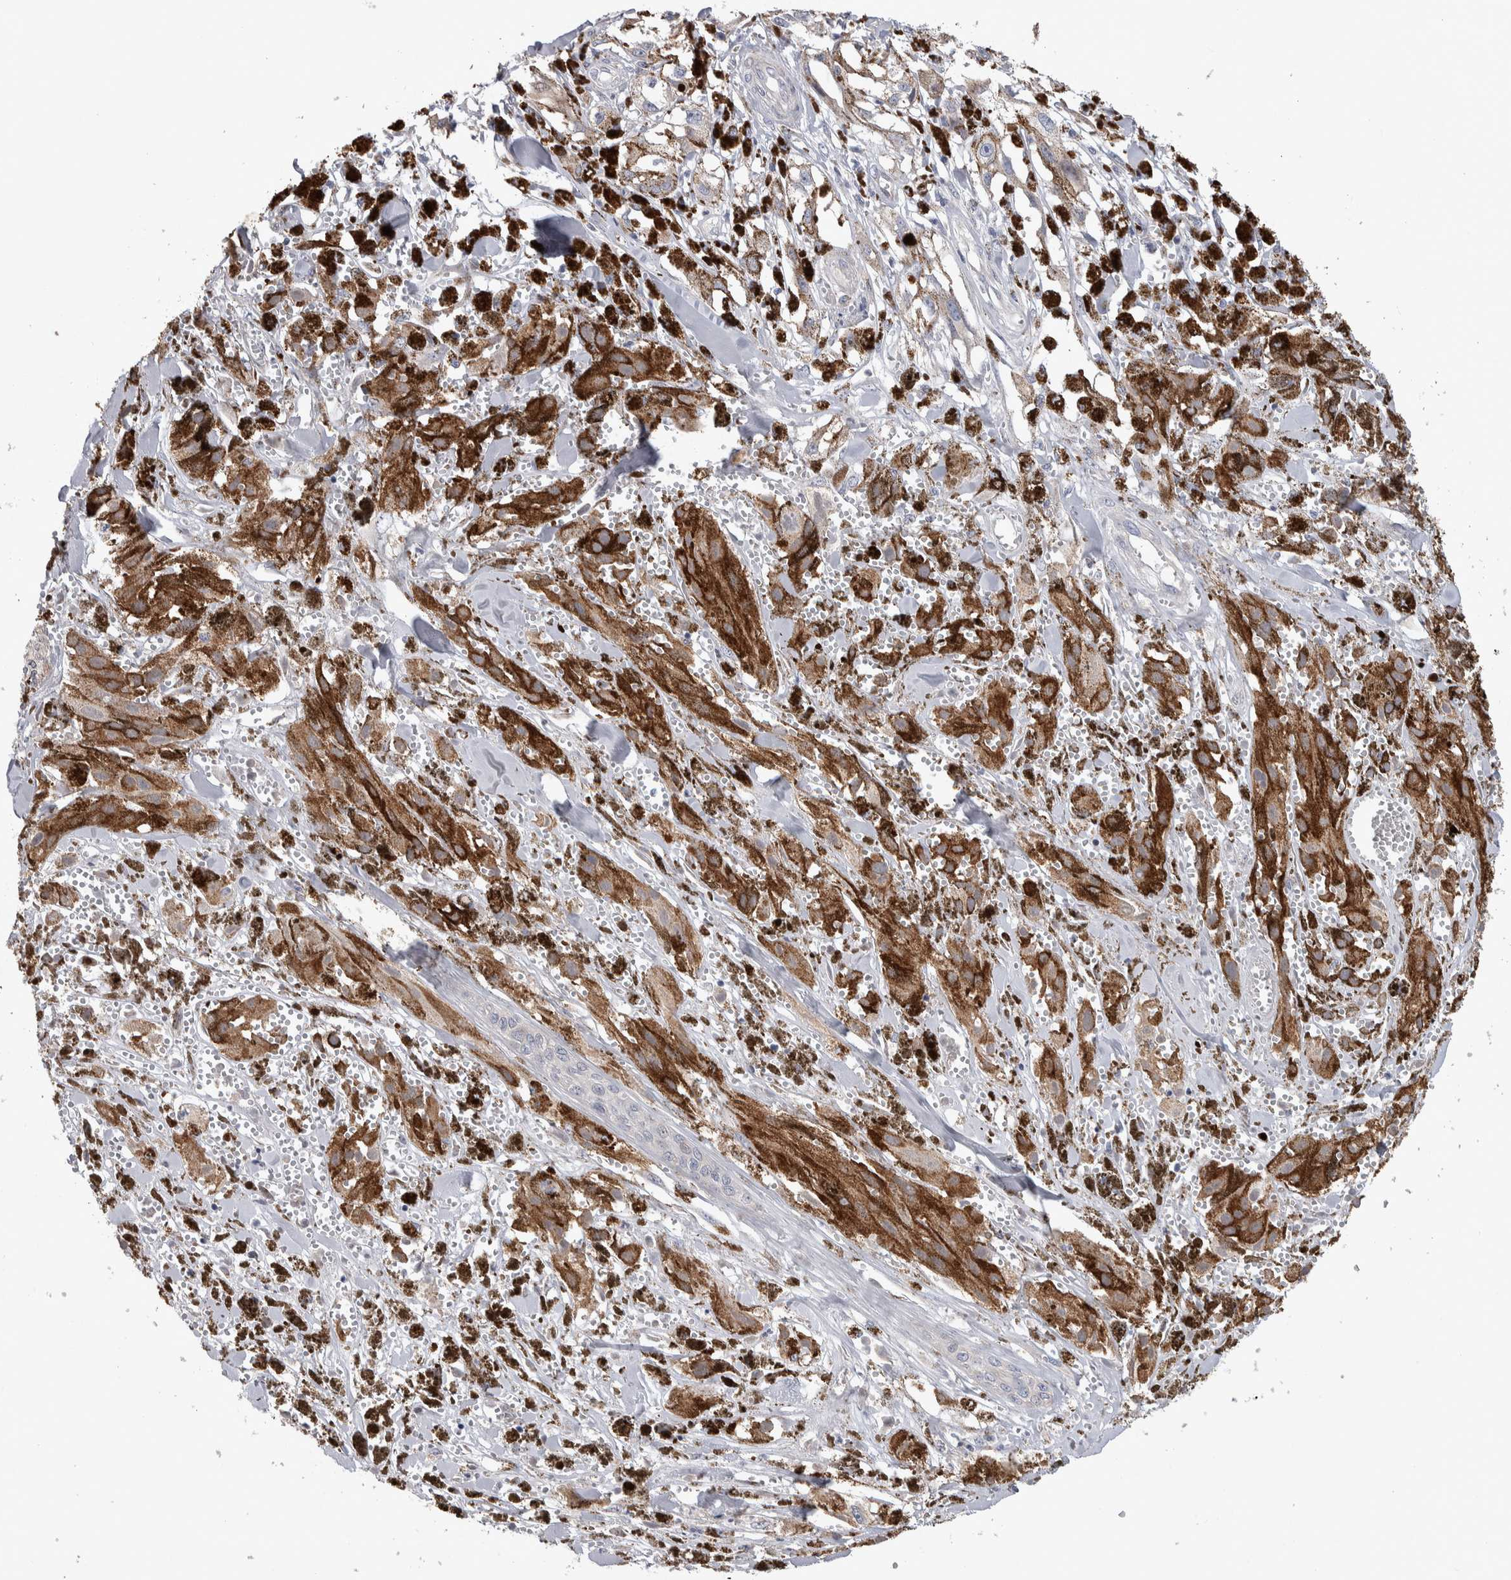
{"staining": {"intensity": "moderate", "quantity": ">75%", "location": "cytoplasmic/membranous"}, "tissue": "melanoma", "cell_type": "Tumor cells", "image_type": "cancer", "snomed": [{"axis": "morphology", "description": "Malignant melanoma, NOS"}, {"axis": "topography", "description": "Skin"}], "caption": "Immunohistochemistry (IHC) of human malignant melanoma exhibits medium levels of moderate cytoplasmic/membranous positivity in approximately >75% of tumor cells. (DAB (3,3'-diaminobenzidine) IHC with brightfield microscopy, high magnification).", "gene": "IBTK", "patient": {"sex": "male", "age": 88}}